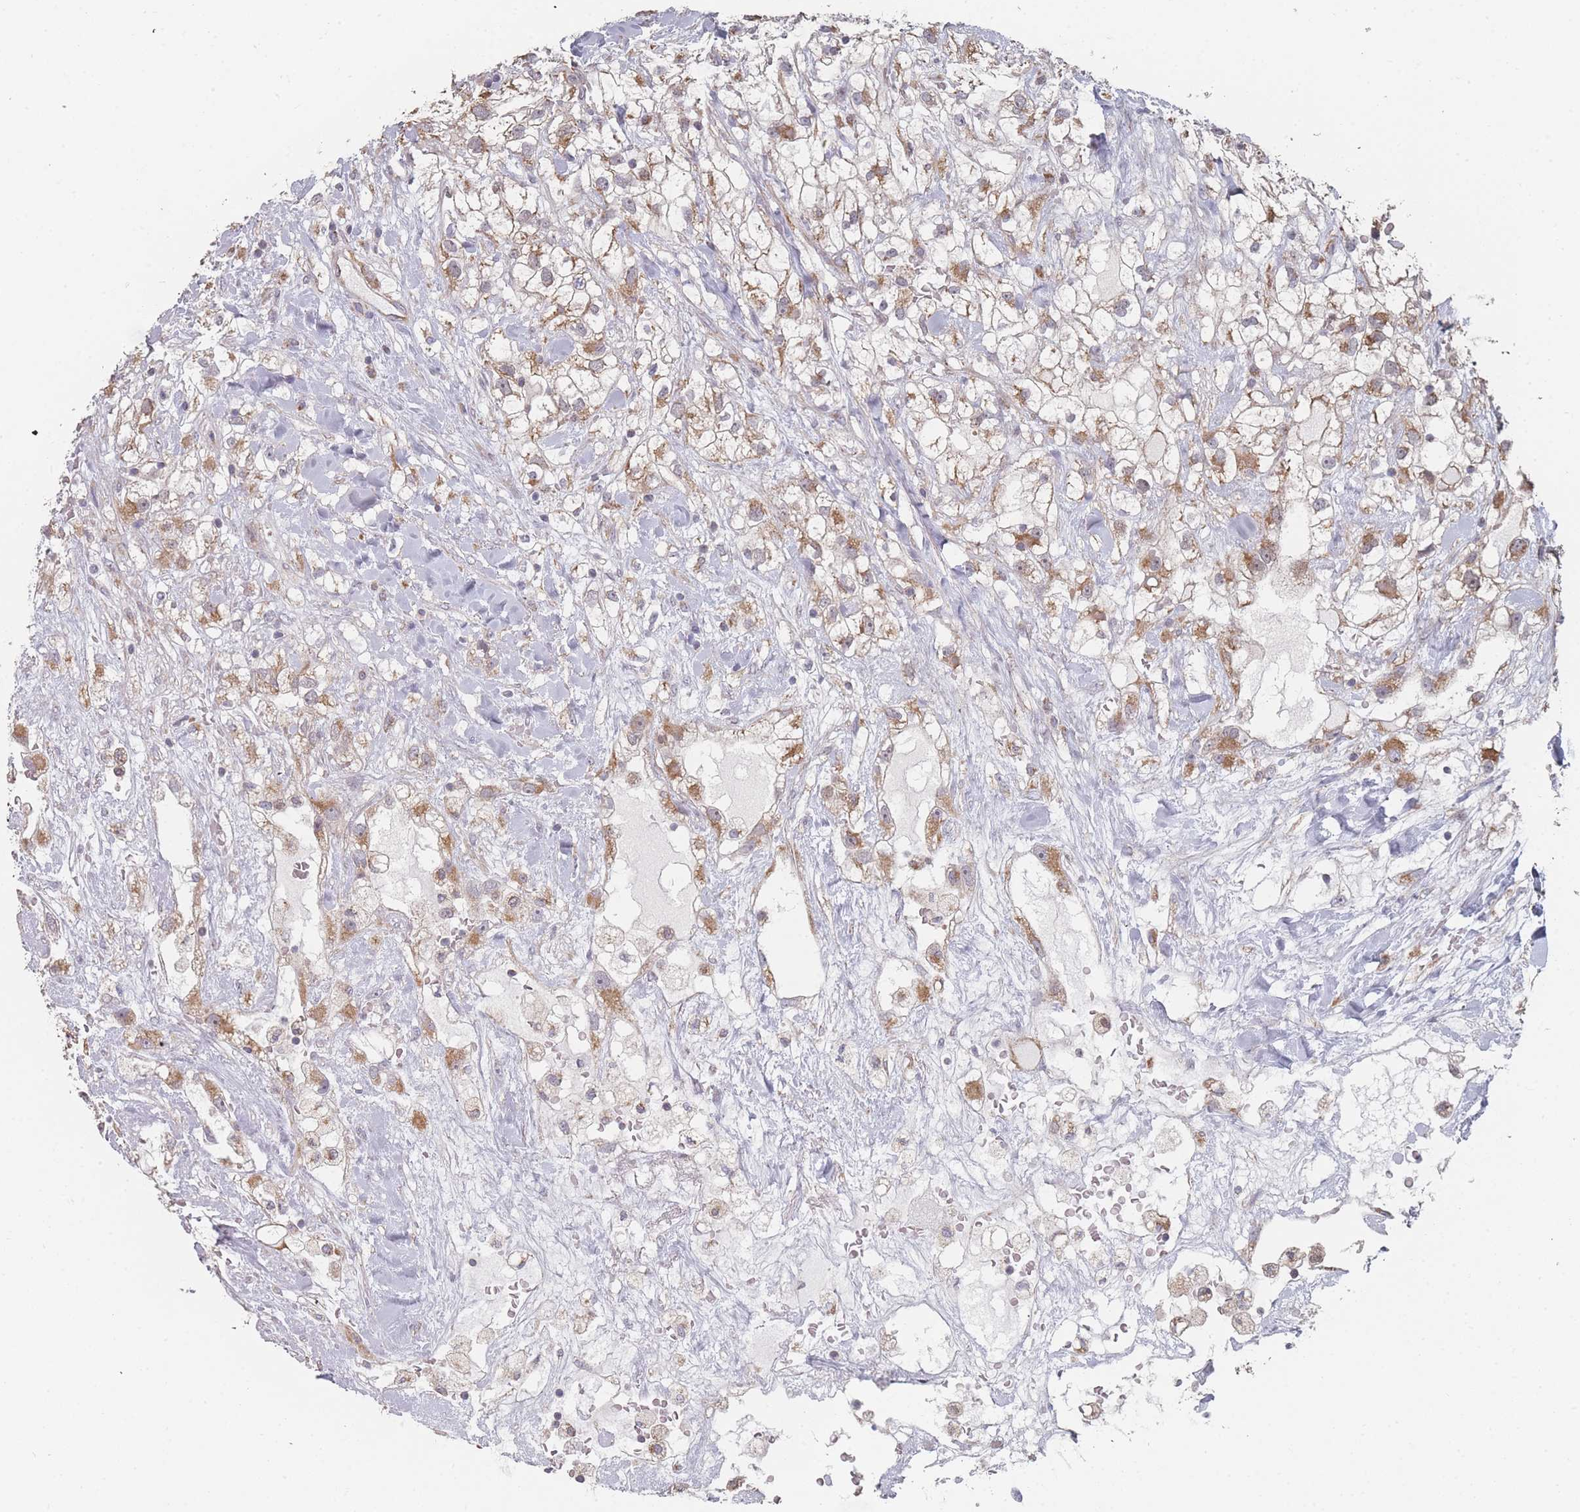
{"staining": {"intensity": "moderate", "quantity": ">75%", "location": "cytoplasmic/membranous"}, "tissue": "renal cancer", "cell_type": "Tumor cells", "image_type": "cancer", "snomed": [{"axis": "morphology", "description": "Adenocarcinoma, NOS"}, {"axis": "topography", "description": "Kidney"}], "caption": "Immunohistochemistry (DAB (3,3'-diaminobenzidine)) staining of human renal cancer shows moderate cytoplasmic/membranous protein staining in approximately >75% of tumor cells.", "gene": "PSMB3", "patient": {"sex": "male", "age": 59}}